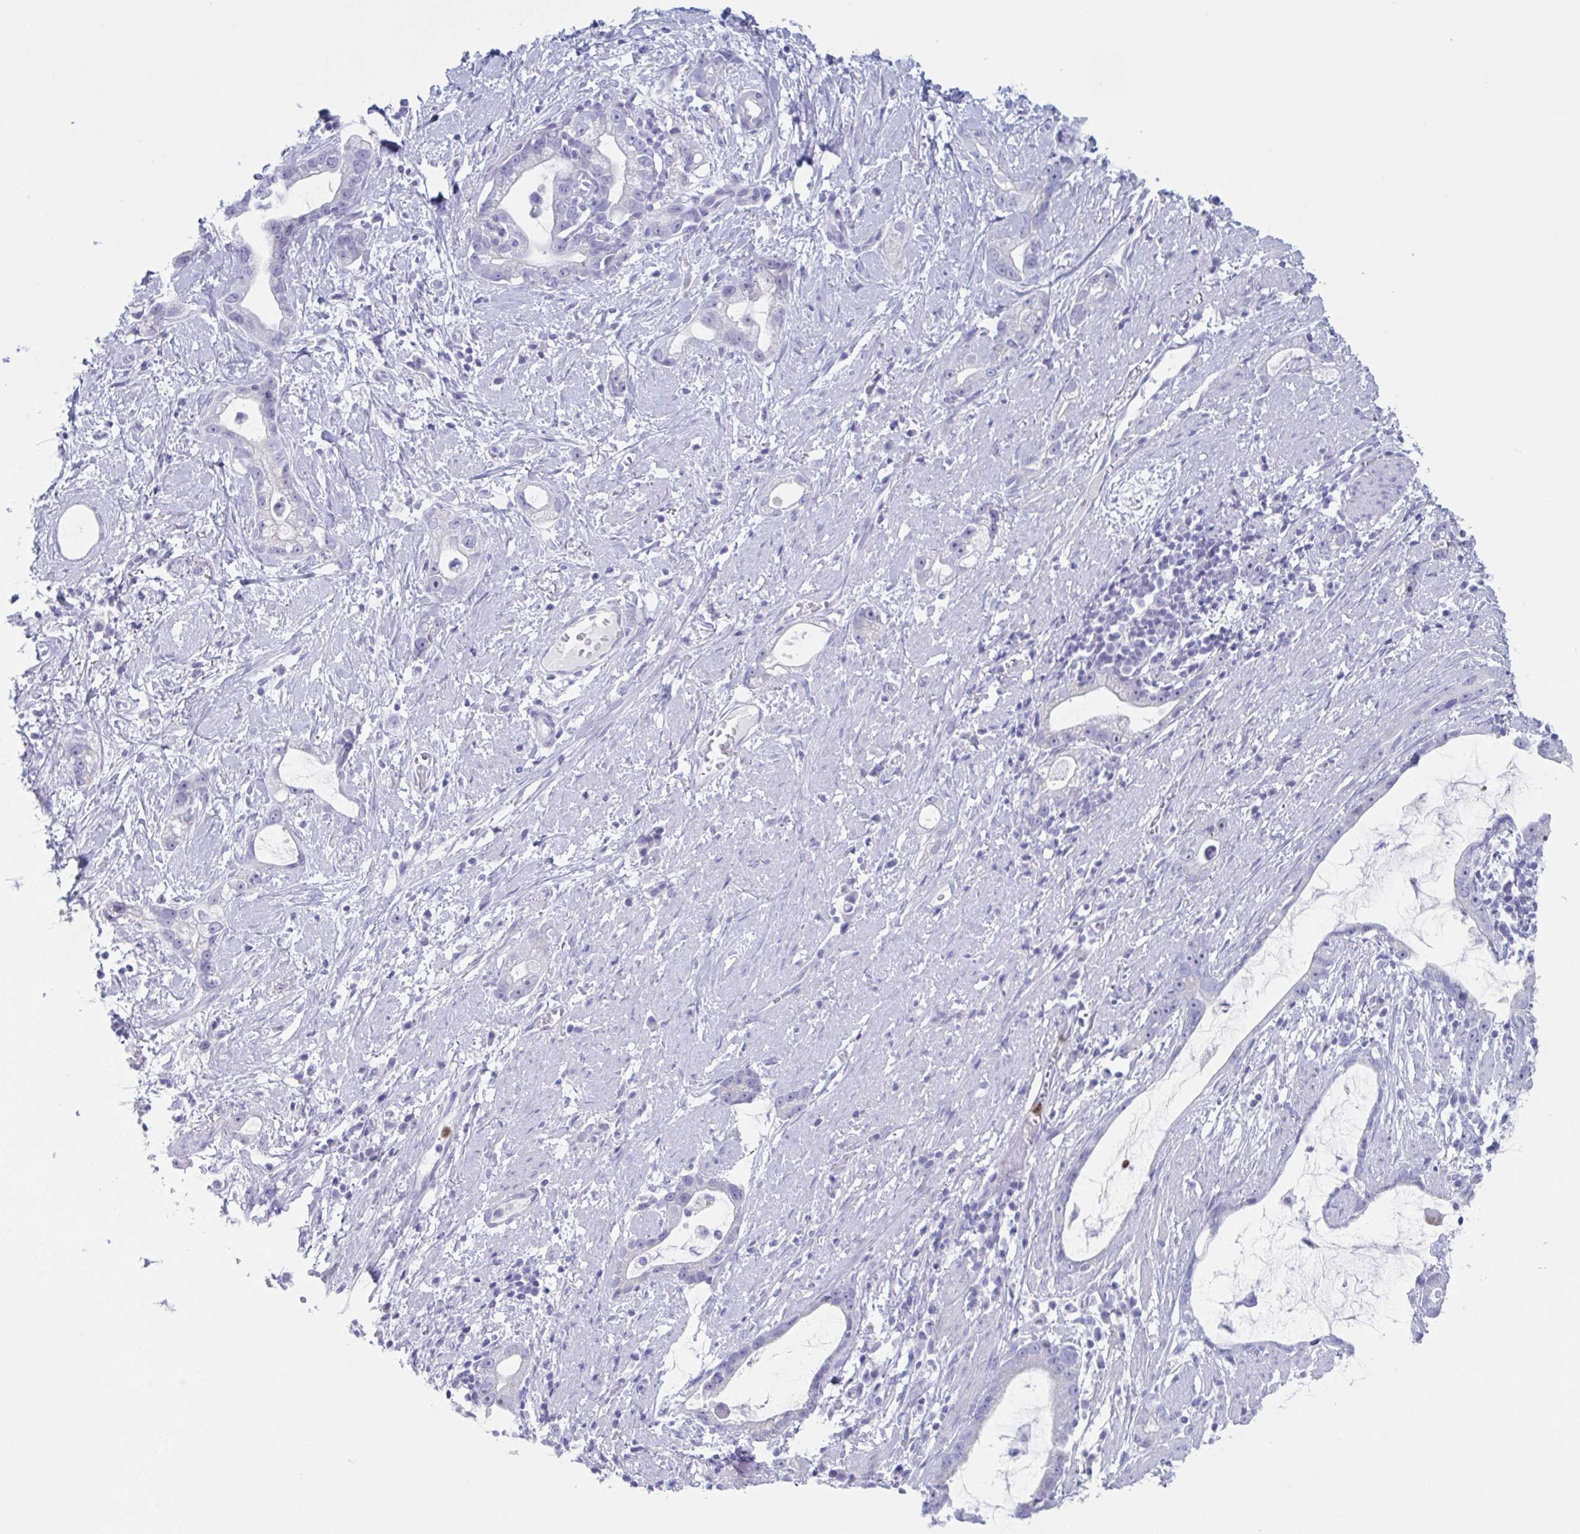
{"staining": {"intensity": "negative", "quantity": "none", "location": "none"}, "tissue": "stomach cancer", "cell_type": "Tumor cells", "image_type": "cancer", "snomed": [{"axis": "morphology", "description": "Adenocarcinoma, NOS"}, {"axis": "topography", "description": "Stomach"}], "caption": "An immunohistochemistry micrograph of adenocarcinoma (stomach) is shown. There is no staining in tumor cells of adenocarcinoma (stomach).", "gene": "CYP4F11", "patient": {"sex": "male", "age": 55}}